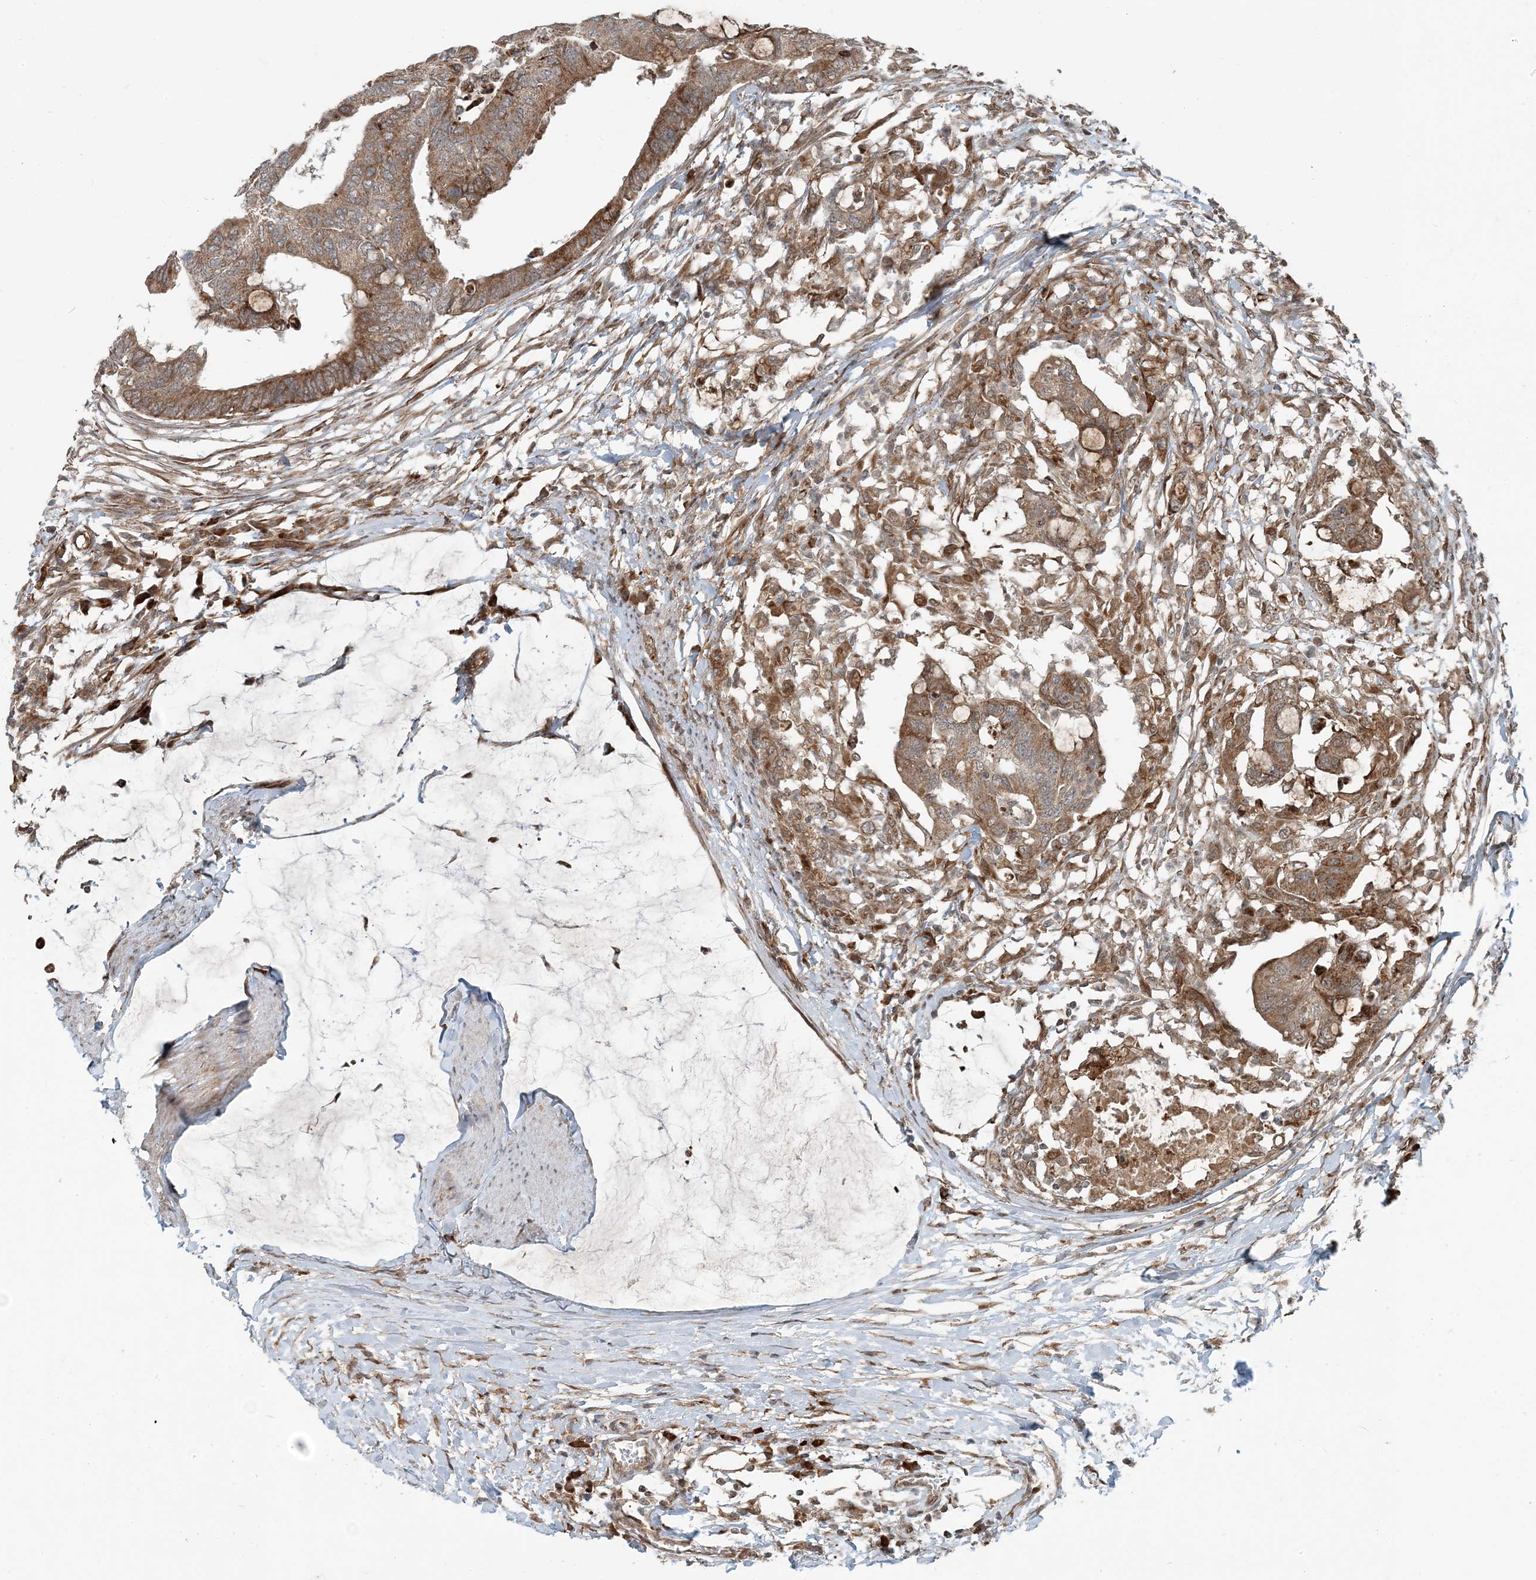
{"staining": {"intensity": "moderate", "quantity": ">75%", "location": "cytoplasmic/membranous"}, "tissue": "colorectal cancer", "cell_type": "Tumor cells", "image_type": "cancer", "snomed": [{"axis": "morphology", "description": "Normal tissue, NOS"}, {"axis": "morphology", "description": "Adenocarcinoma, NOS"}, {"axis": "topography", "description": "Rectum"}, {"axis": "topography", "description": "Peripheral nerve tissue"}], "caption": "Tumor cells show medium levels of moderate cytoplasmic/membranous positivity in about >75% of cells in adenocarcinoma (colorectal).", "gene": "EDEM2", "patient": {"sex": "male", "age": 92}}